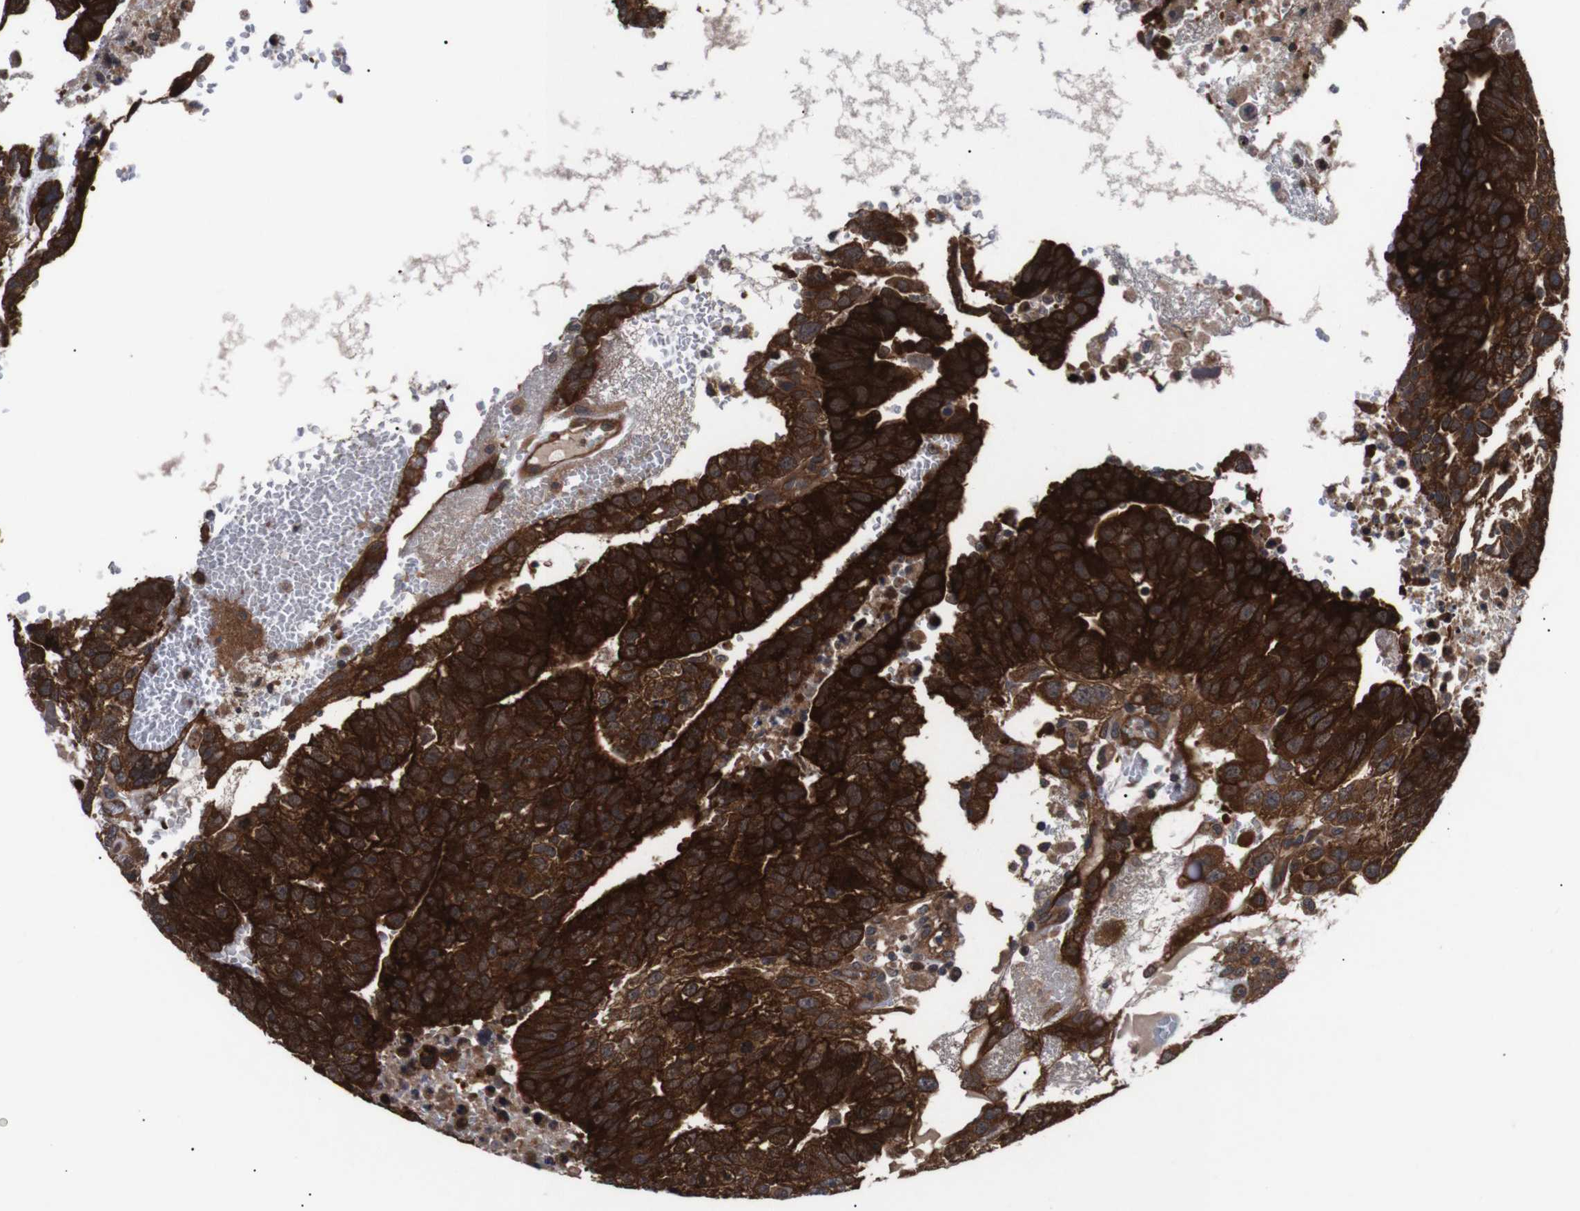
{"staining": {"intensity": "strong", "quantity": ">75%", "location": "cytoplasmic/membranous"}, "tissue": "testis cancer", "cell_type": "Tumor cells", "image_type": "cancer", "snomed": [{"axis": "morphology", "description": "Seminoma, NOS"}, {"axis": "morphology", "description": "Carcinoma, Embryonal, NOS"}, {"axis": "topography", "description": "Testis"}], "caption": "Human testis cancer (seminoma) stained for a protein (brown) shows strong cytoplasmic/membranous positive staining in about >75% of tumor cells.", "gene": "PAWR", "patient": {"sex": "male", "age": 52}}